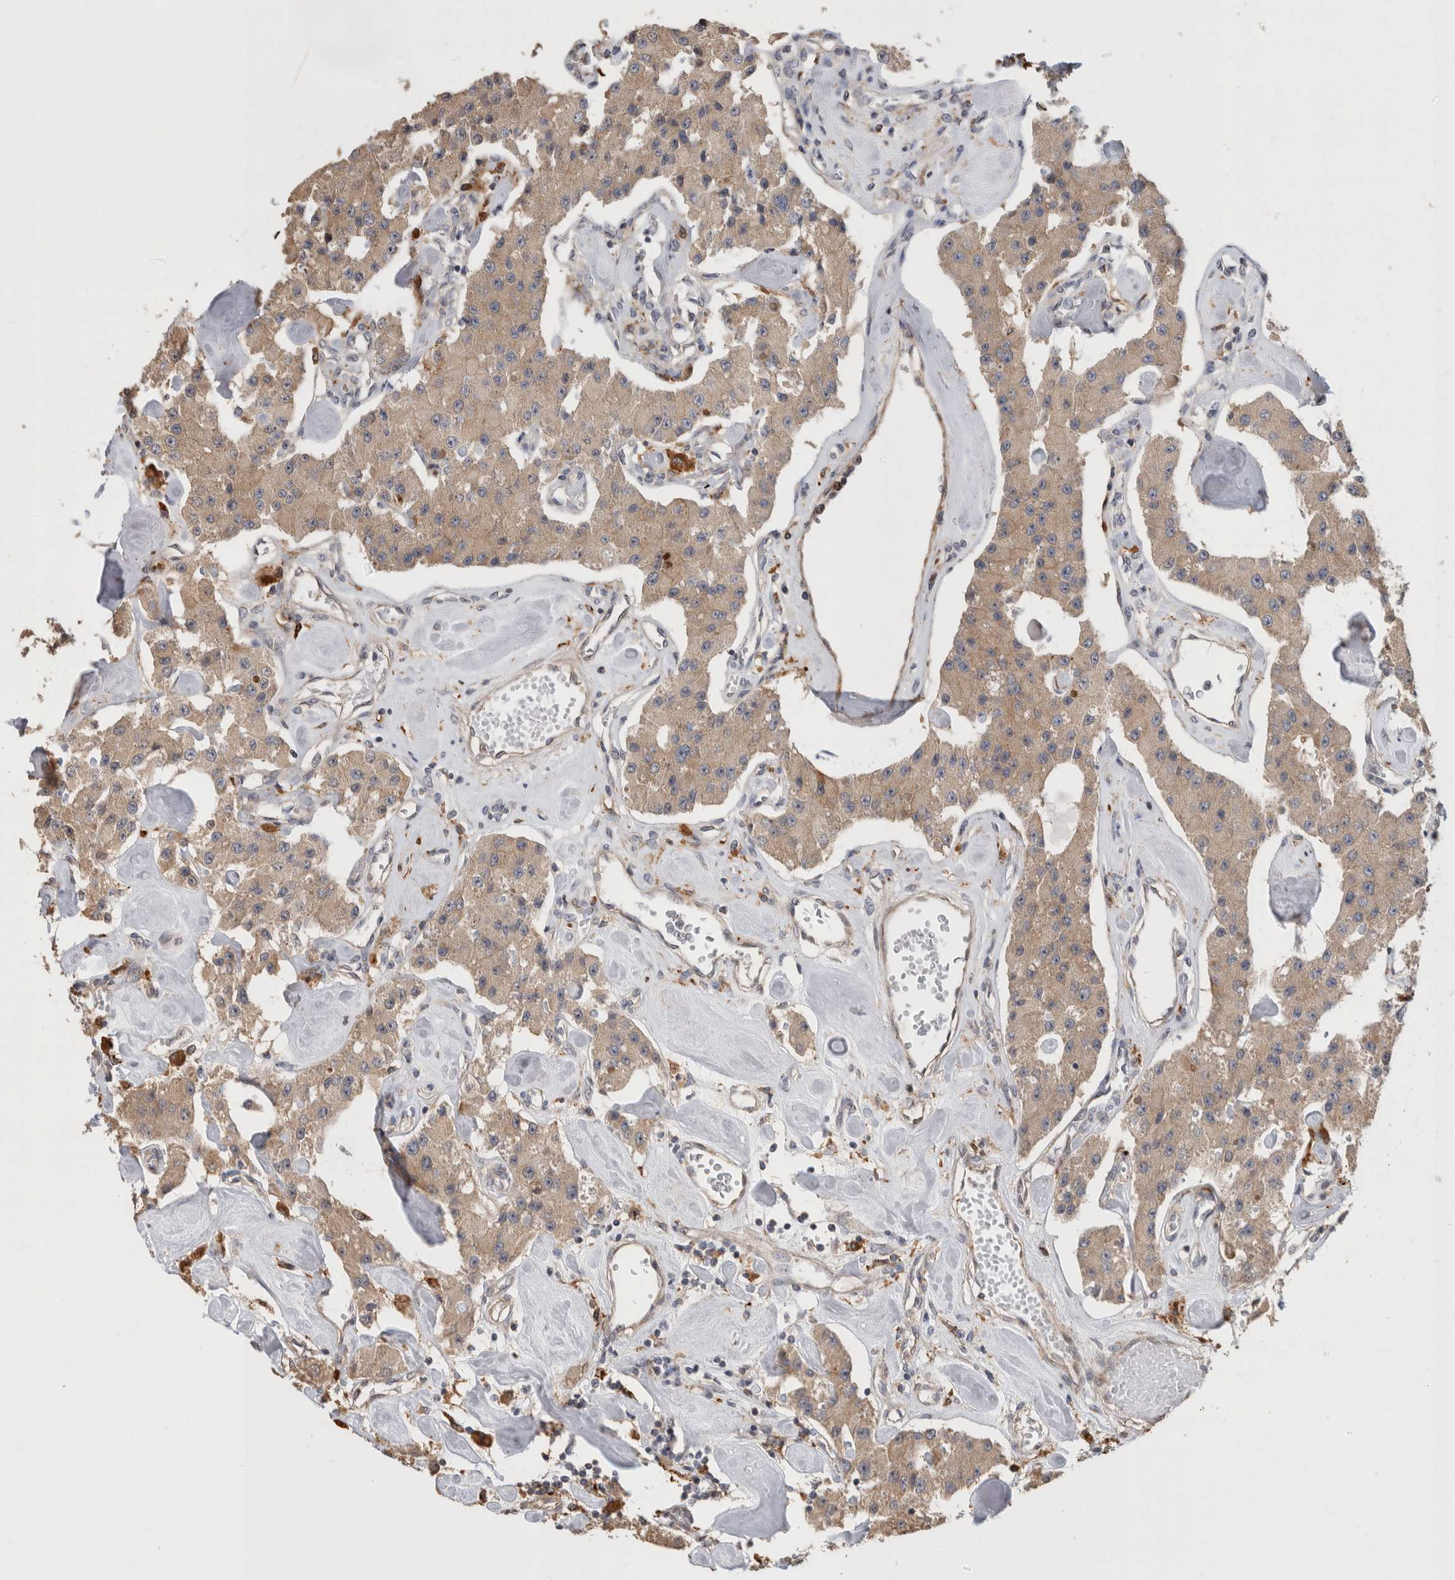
{"staining": {"intensity": "weak", "quantity": ">75%", "location": "cytoplasmic/membranous"}, "tissue": "carcinoid", "cell_type": "Tumor cells", "image_type": "cancer", "snomed": [{"axis": "morphology", "description": "Carcinoid, malignant, NOS"}, {"axis": "topography", "description": "Pancreas"}], "caption": "Protein expression analysis of carcinoid (malignant) reveals weak cytoplasmic/membranous positivity in approximately >75% of tumor cells.", "gene": "CLIP1", "patient": {"sex": "male", "age": 41}}